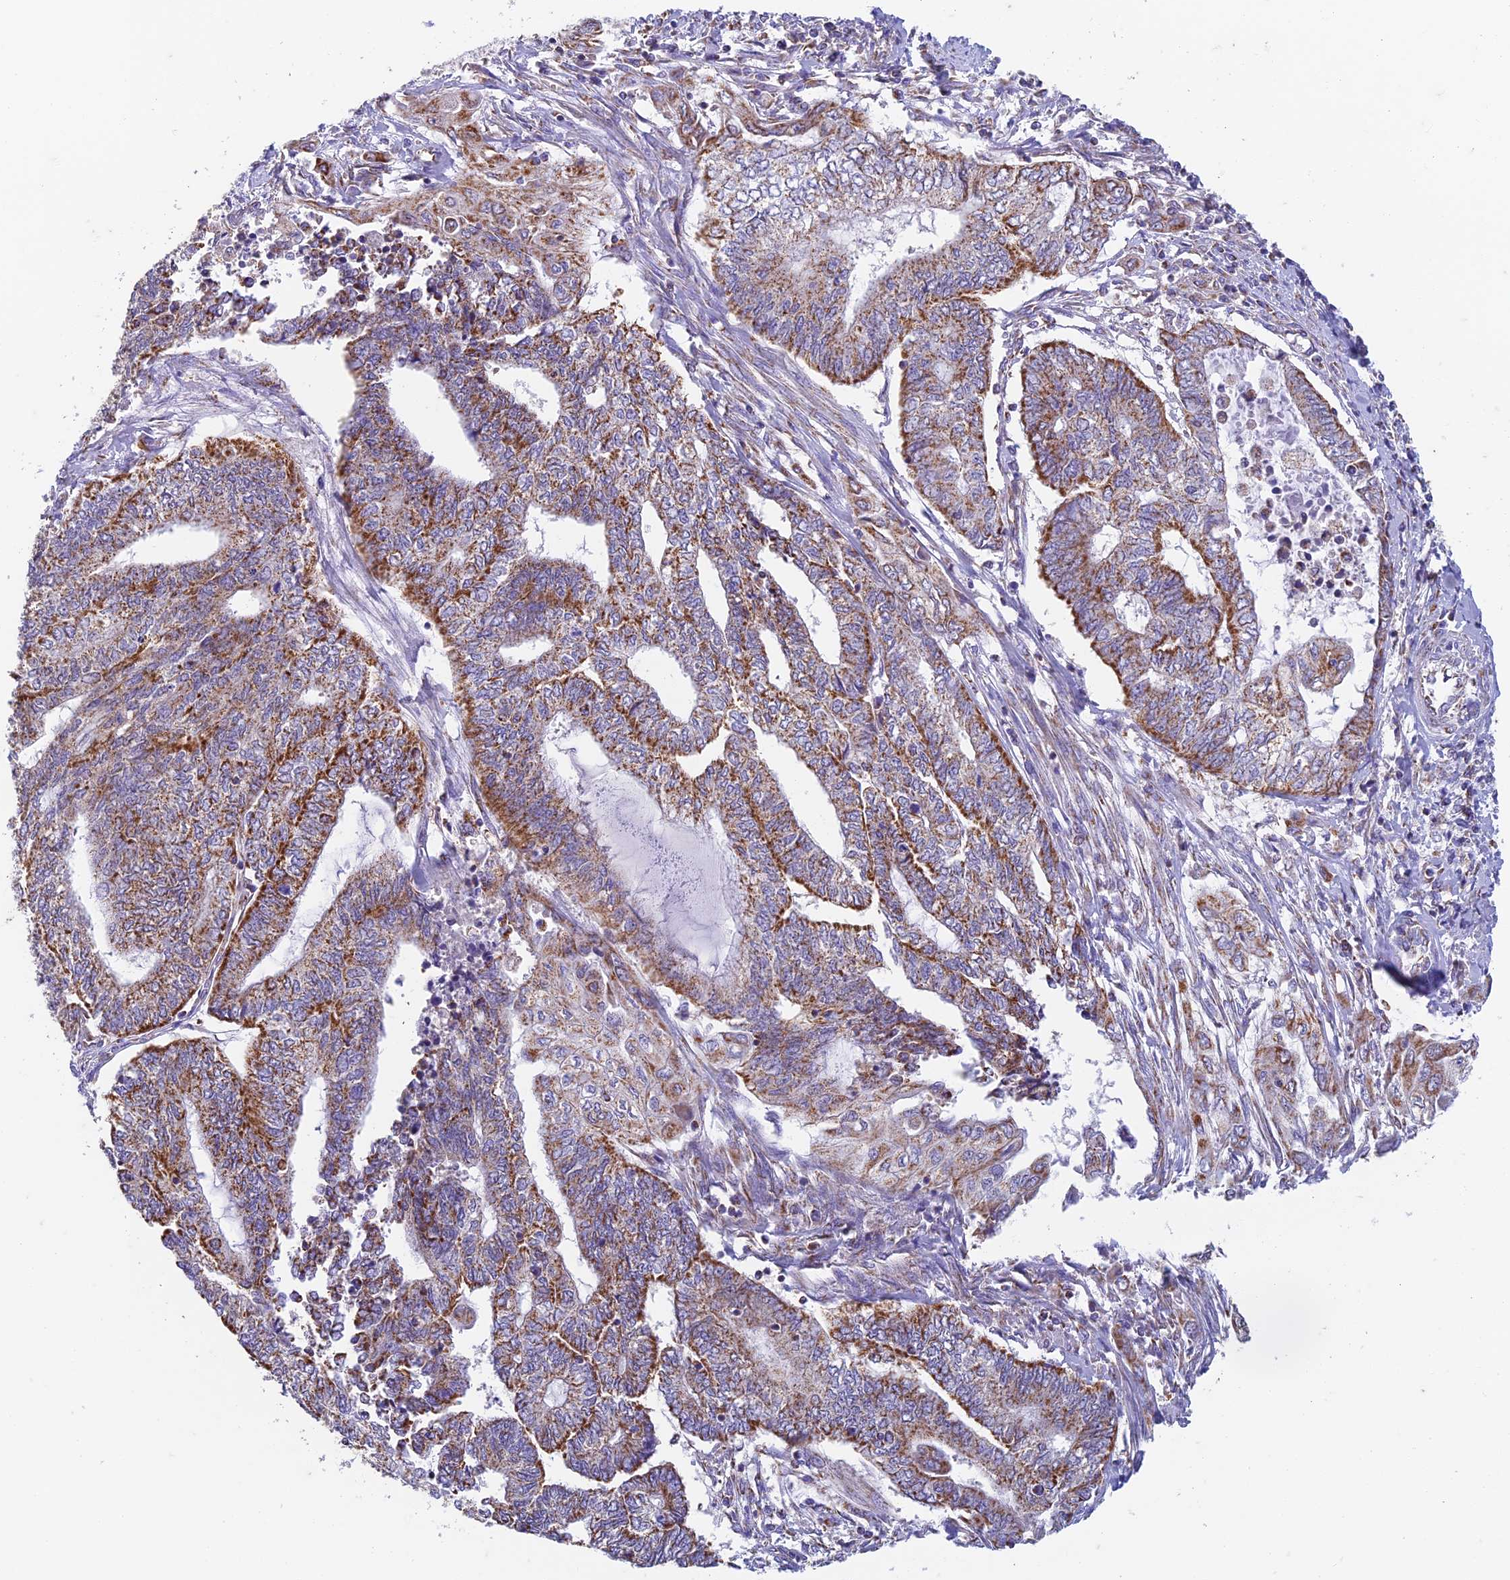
{"staining": {"intensity": "moderate", "quantity": ">75%", "location": "cytoplasmic/membranous"}, "tissue": "endometrial cancer", "cell_type": "Tumor cells", "image_type": "cancer", "snomed": [{"axis": "morphology", "description": "Adenocarcinoma, NOS"}, {"axis": "topography", "description": "Uterus"}, {"axis": "topography", "description": "Endometrium"}], "caption": "An image showing moderate cytoplasmic/membranous staining in about >75% of tumor cells in endometrial adenocarcinoma, as visualized by brown immunohistochemical staining.", "gene": "ZNF181", "patient": {"sex": "female", "age": 70}}